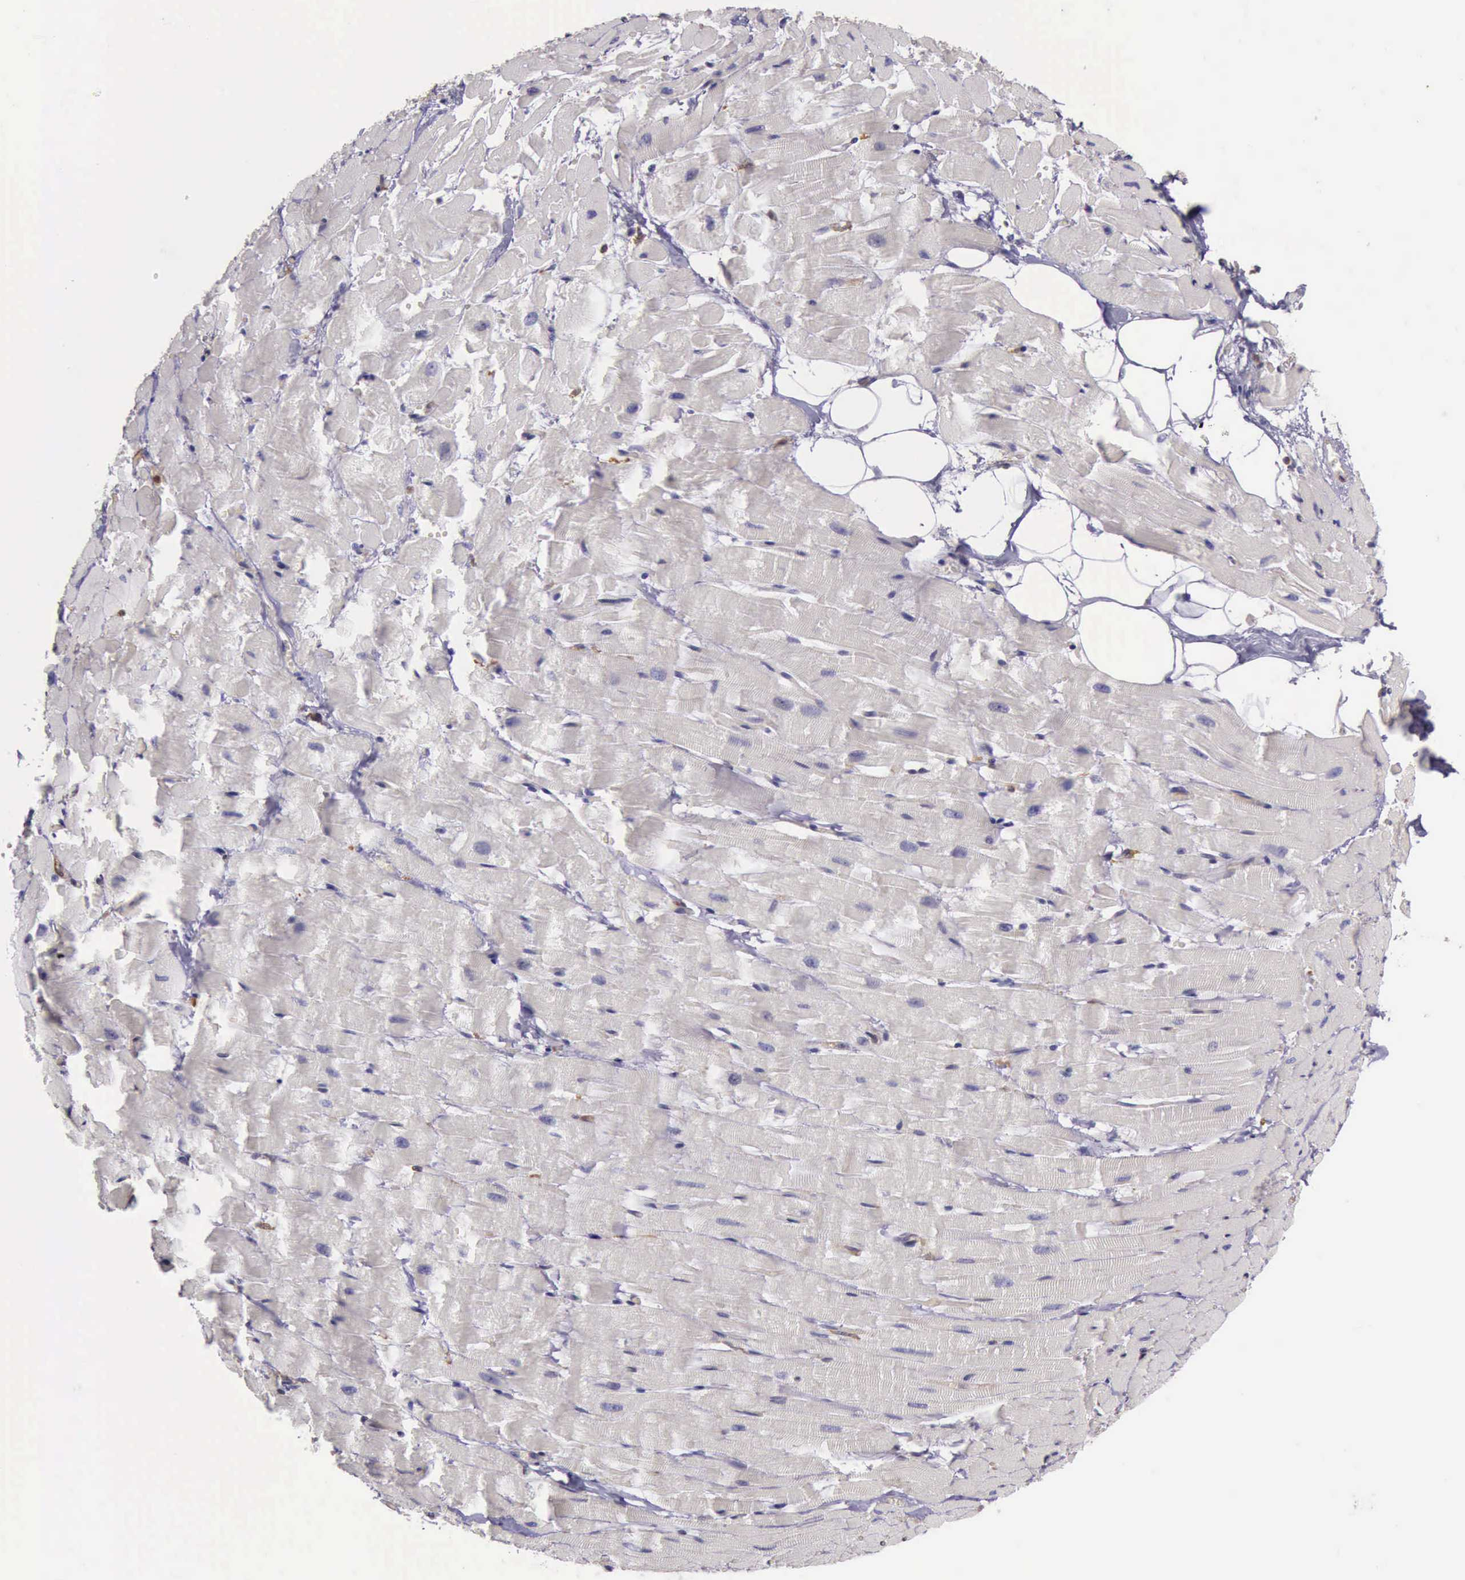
{"staining": {"intensity": "negative", "quantity": "none", "location": "none"}, "tissue": "heart muscle", "cell_type": "Cardiomyocytes", "image_type": "normal", "snomed": [{"axis": "morphology", "description": "Normal tissue, NOS"}, {"axis": "topography", "description": "Heart"}], "caption": "This micrograph is of normal heart muscle stained with immunohistochemistry to label a protein in brown with the nuclei are counter-stained blue. There is no positivity in cardiomyocytes. Nuclei are stained in blue.", "gene": "ARHGAP4", "patient": {"sex": "female", "age": 19}}